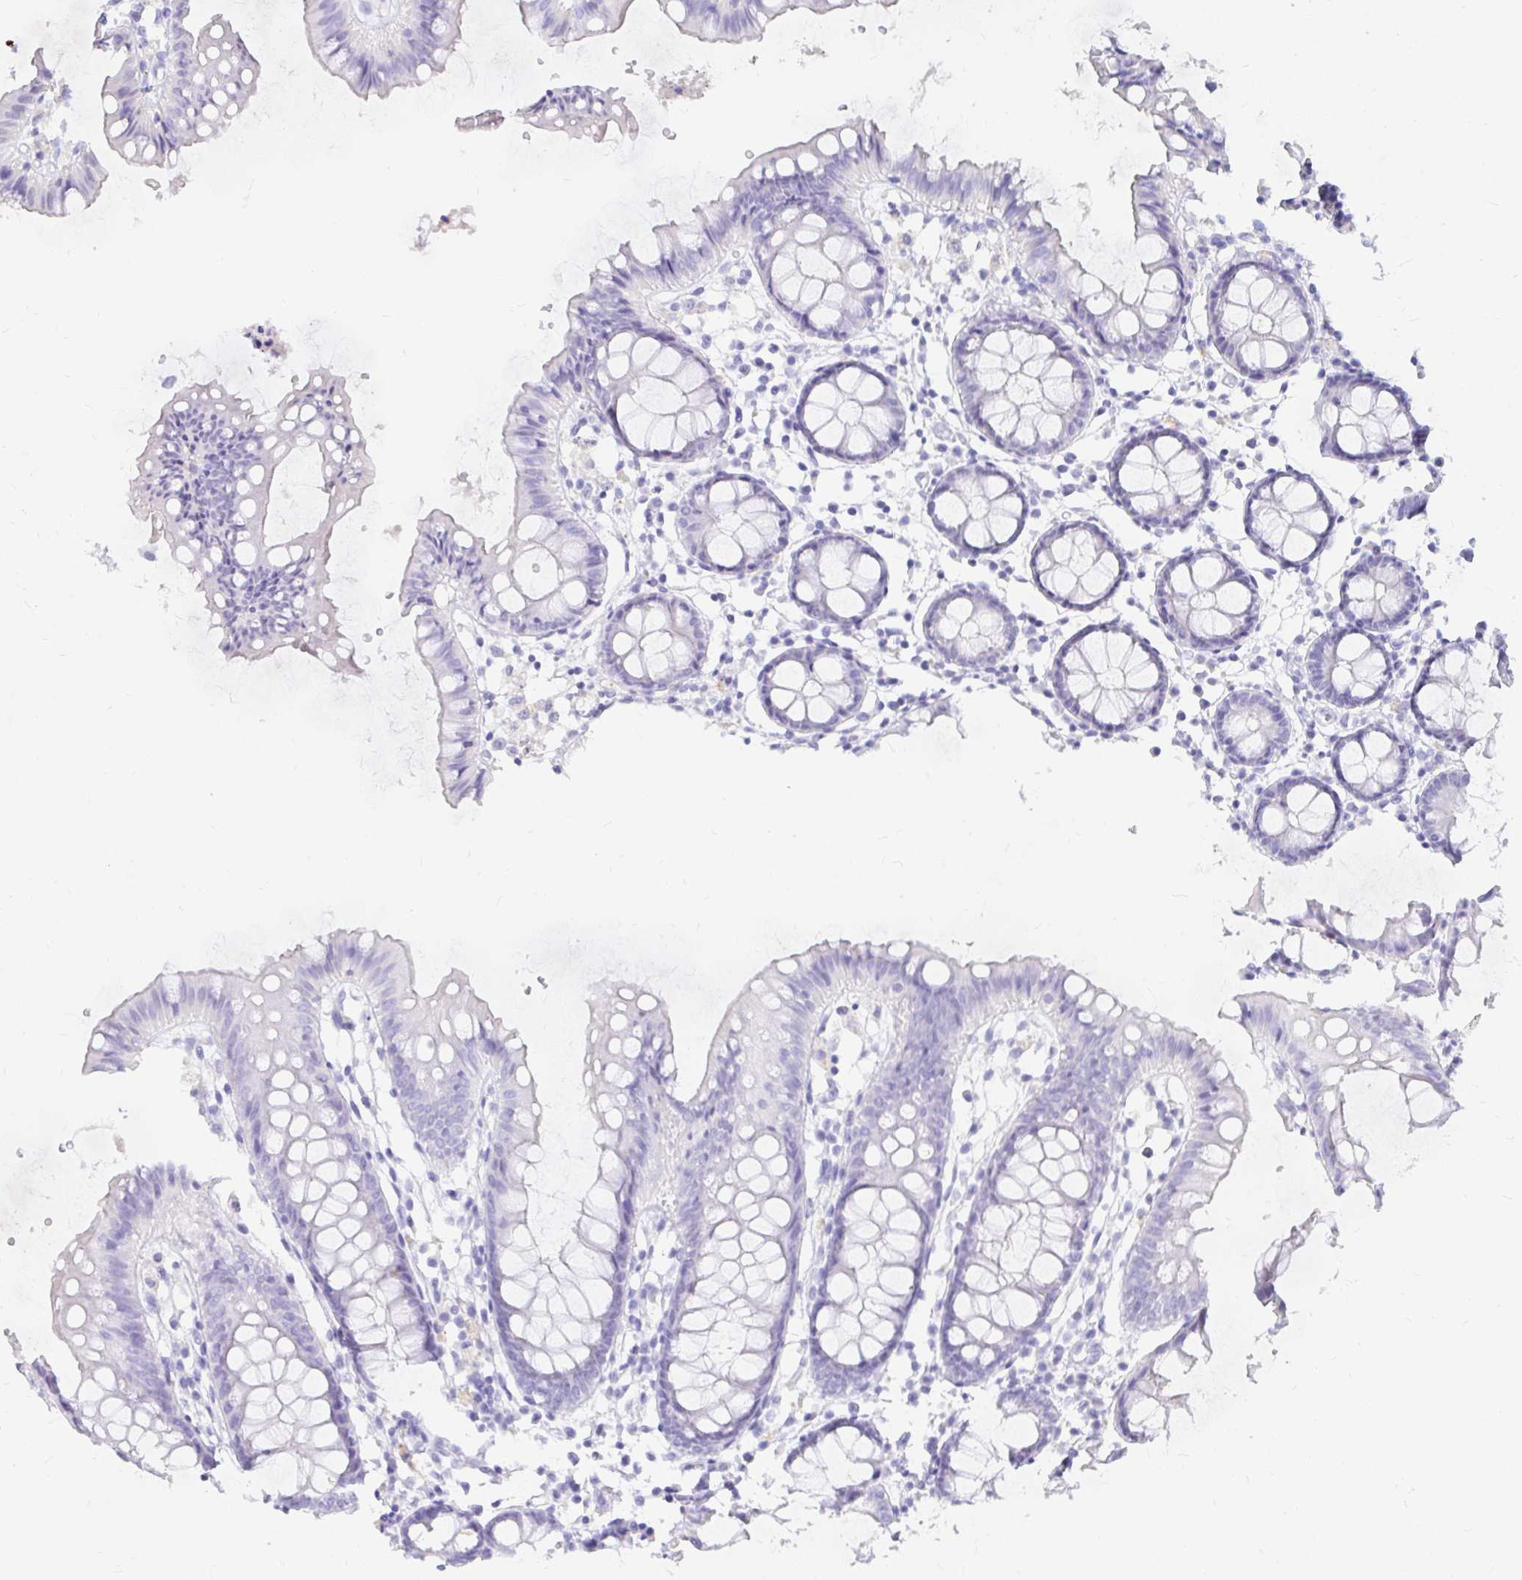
{"staining": {"intensity": "negative", "quantity": "none", "location": "none"}, "tissue": "colon", "cell_type": "Endothelial cells", "image_type": "normal", "snomed": [{"axis": "morphology", "description": "Normal tissue, NOS"}, {"axis": "topography", "description": "Colon"}], "caption": "IHC histopathology image of benign colon: human colon stained with DAB reveals no significant protein staining in endothelial cells. (Brightfield microscopy of DAB (3,3'-diaminobenzidine) immunohistochemistry (IHC) at high magnification).", "gene": "NR2E1", "patient": {"sex": "female", "age": 84}}